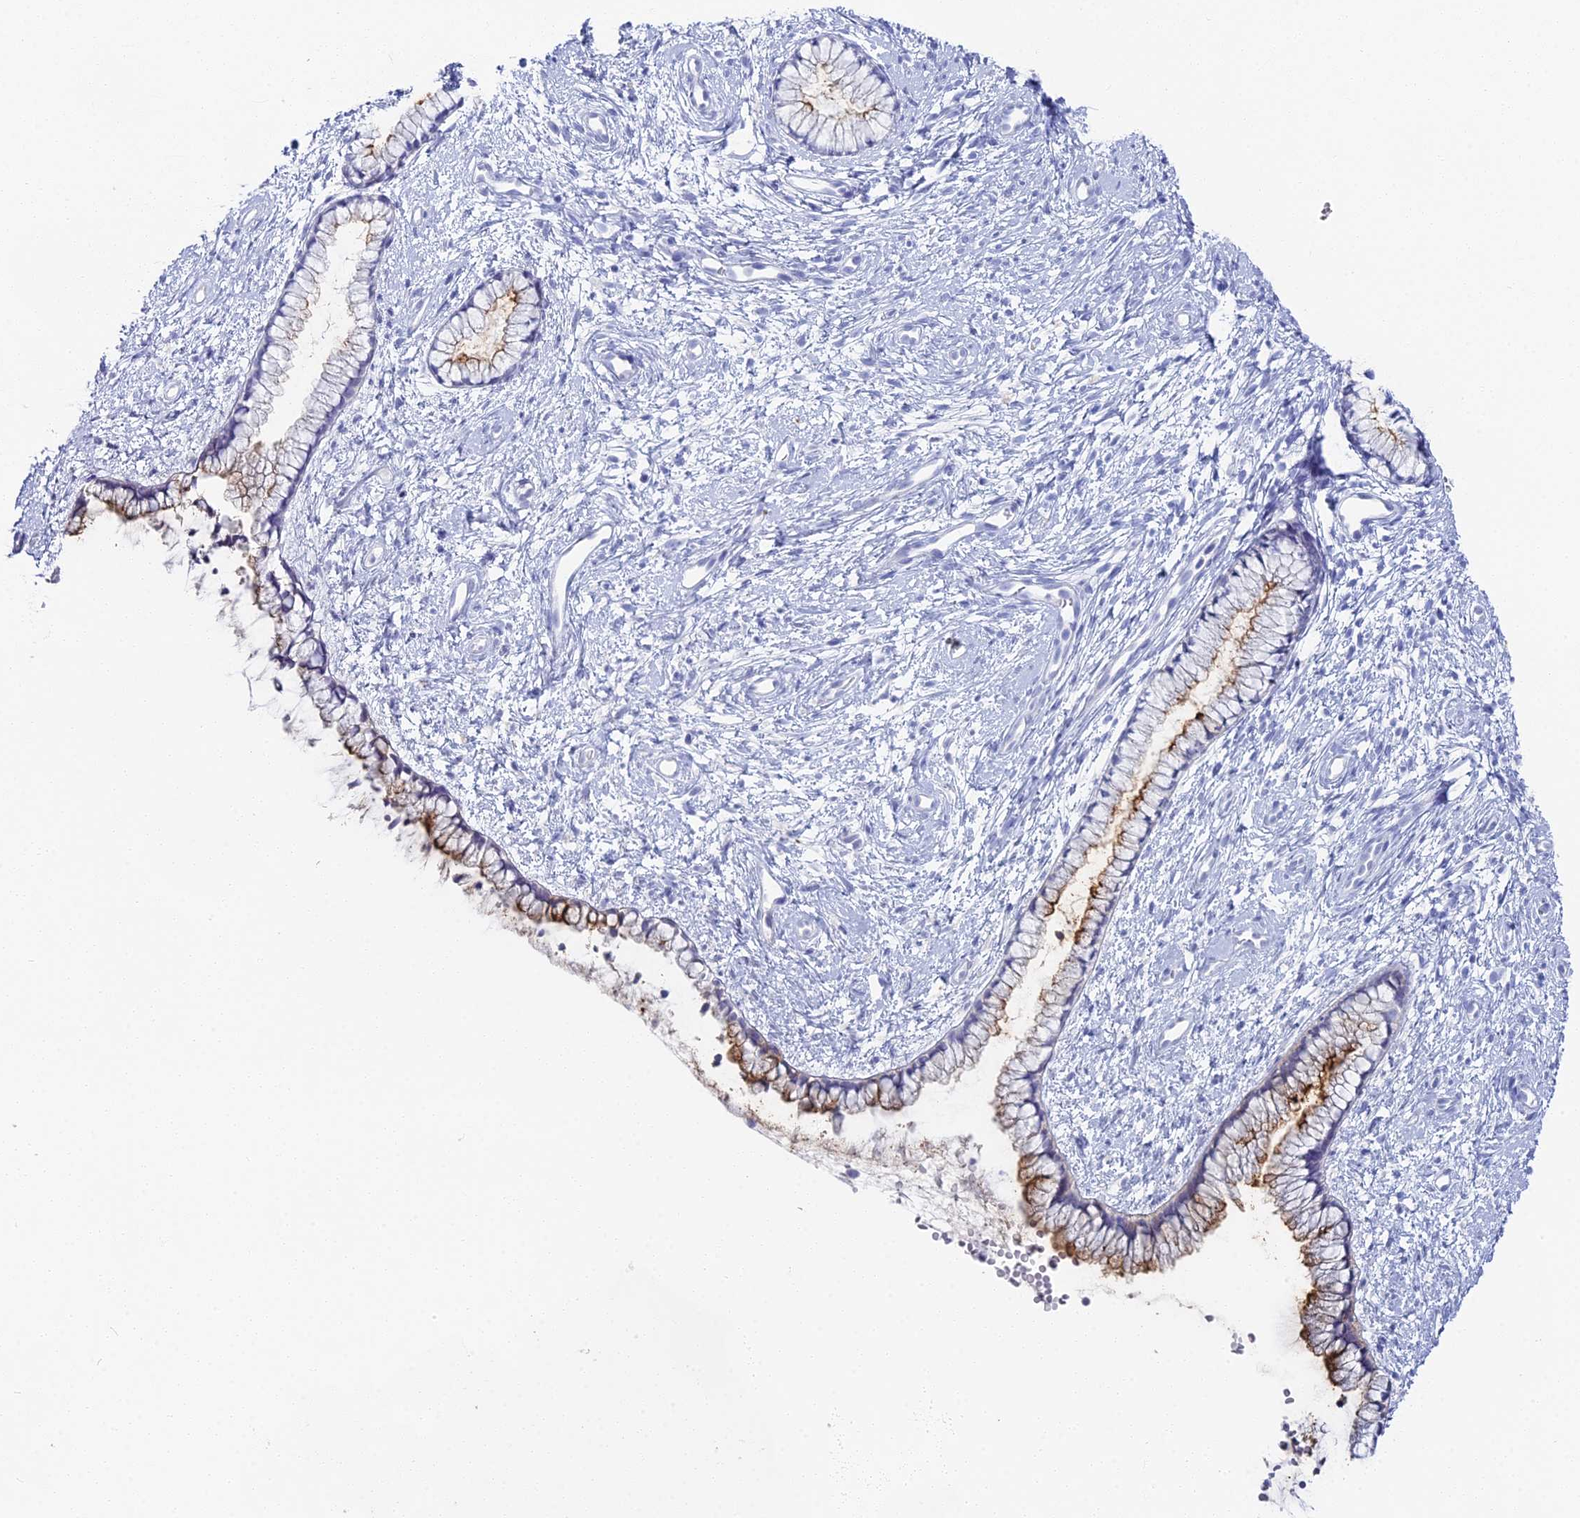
{"staining": {"intensity": "strong", "quantity": "<25%", "location": "cytoplasmic/membranous"}, "tissue": "cervix", "cell_type": "Glandular cells", "image_type": "normal", "snomed": [{"axis": "morphology", "description": "Normal tissue, NOS"}, {"axis": "topography", "description": "Cervix"}], "caption": "The histopathology image demonstrates staining of benign cervix, revealing strong cytoplasmic/membranous protein expression (brown color) within glandular cells. (Brightfield microscopy of DAB IHC at high magnification).", "gene": "ALPP", "patient": {"sex": "female", "age": 57}}